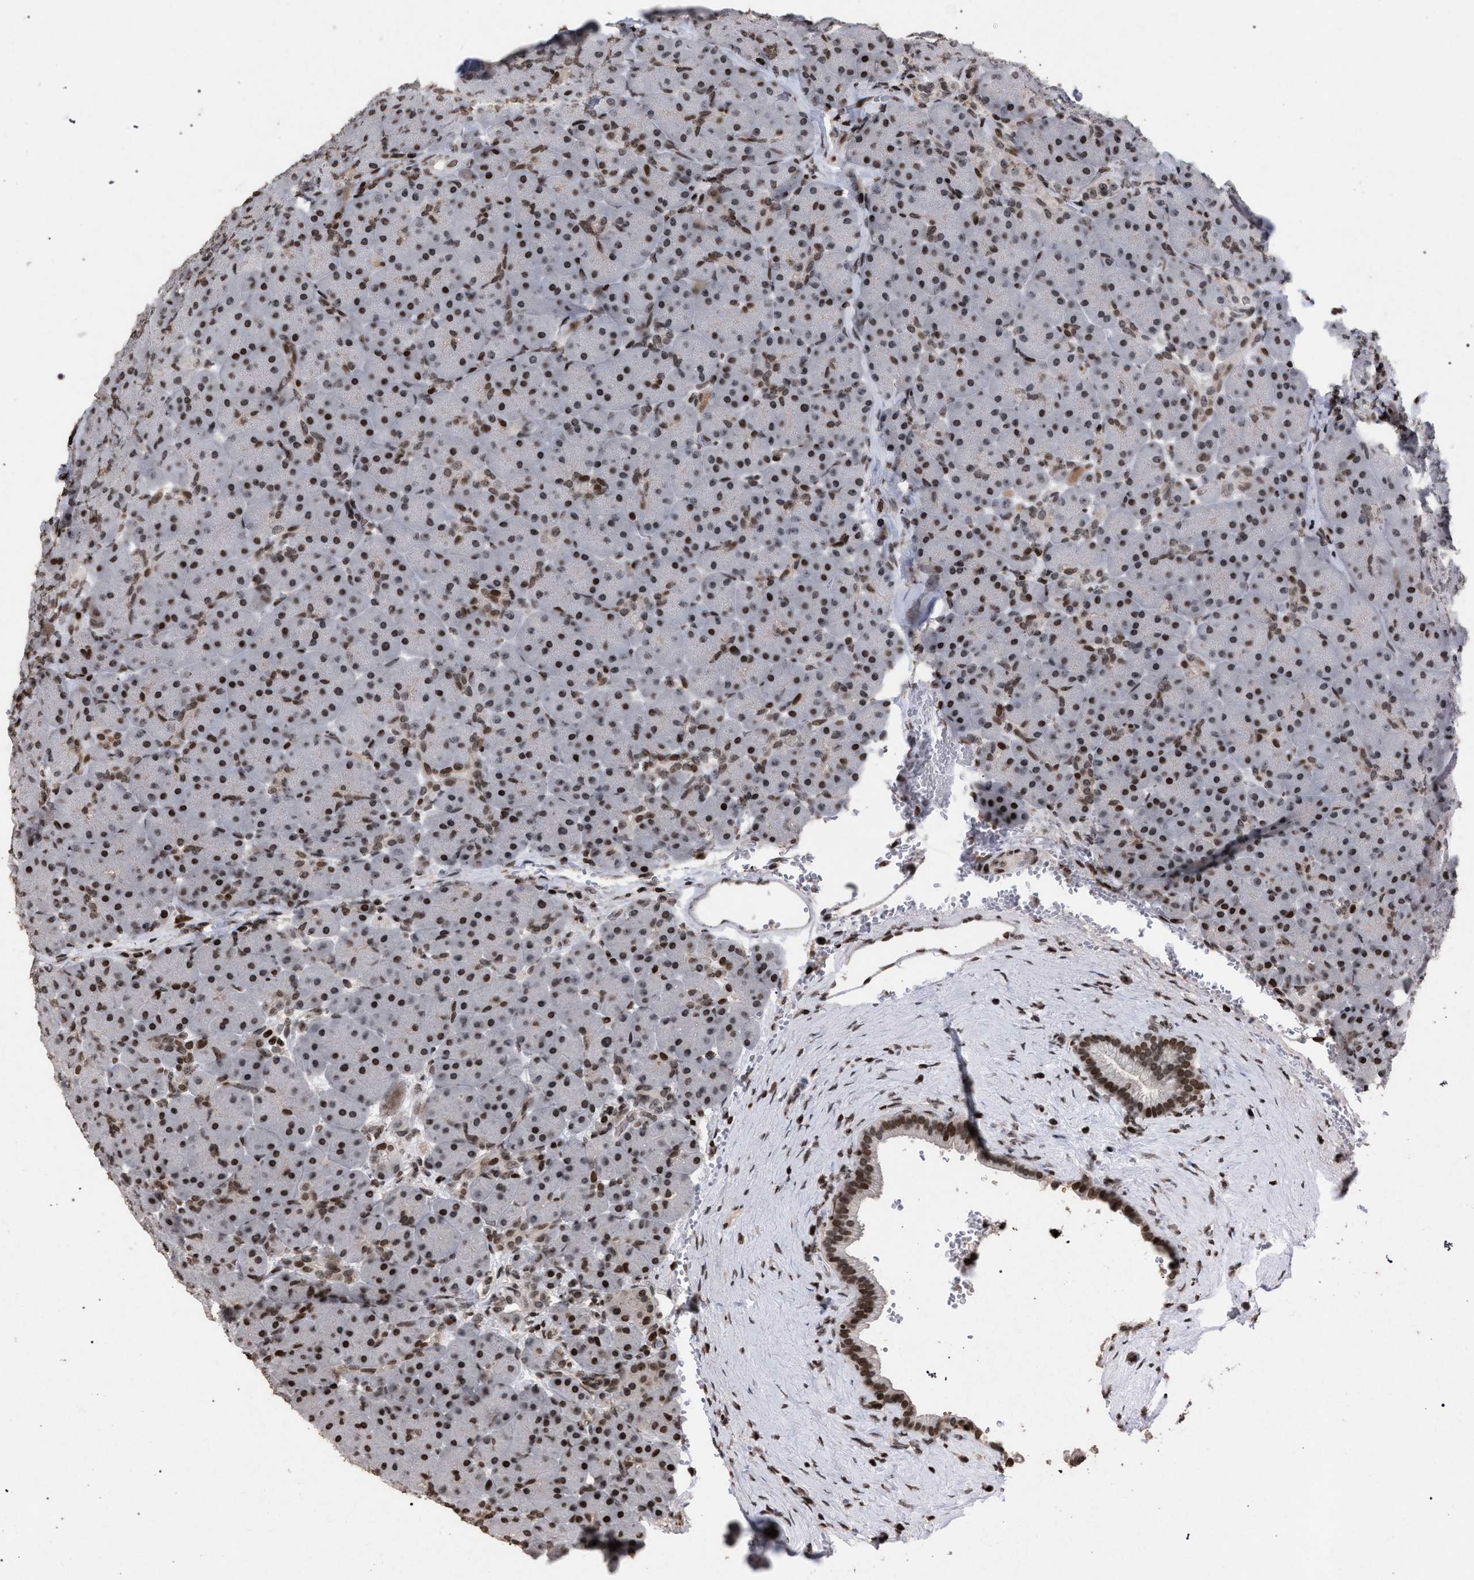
{"staining": {"intensity": "strong", "quantity": ">75%", "location": "nuclear"}, "tissue": "pancreas", "cell_type": "Exocrine glandular cells", "image_type": "normal", "snomed": [{"axis": "morphology", "description": "Normal tissue, NOS"}, {"axis": "topography", "description": "Pancreas"}], "caption": "The micrograph exhibits staining of benign pancreas, revealing strong nuclear protein positivity (brown color) within exocrine glandular cells.", "gene": "FOXD3", "patient": {"sex": "male", "age": 66}}